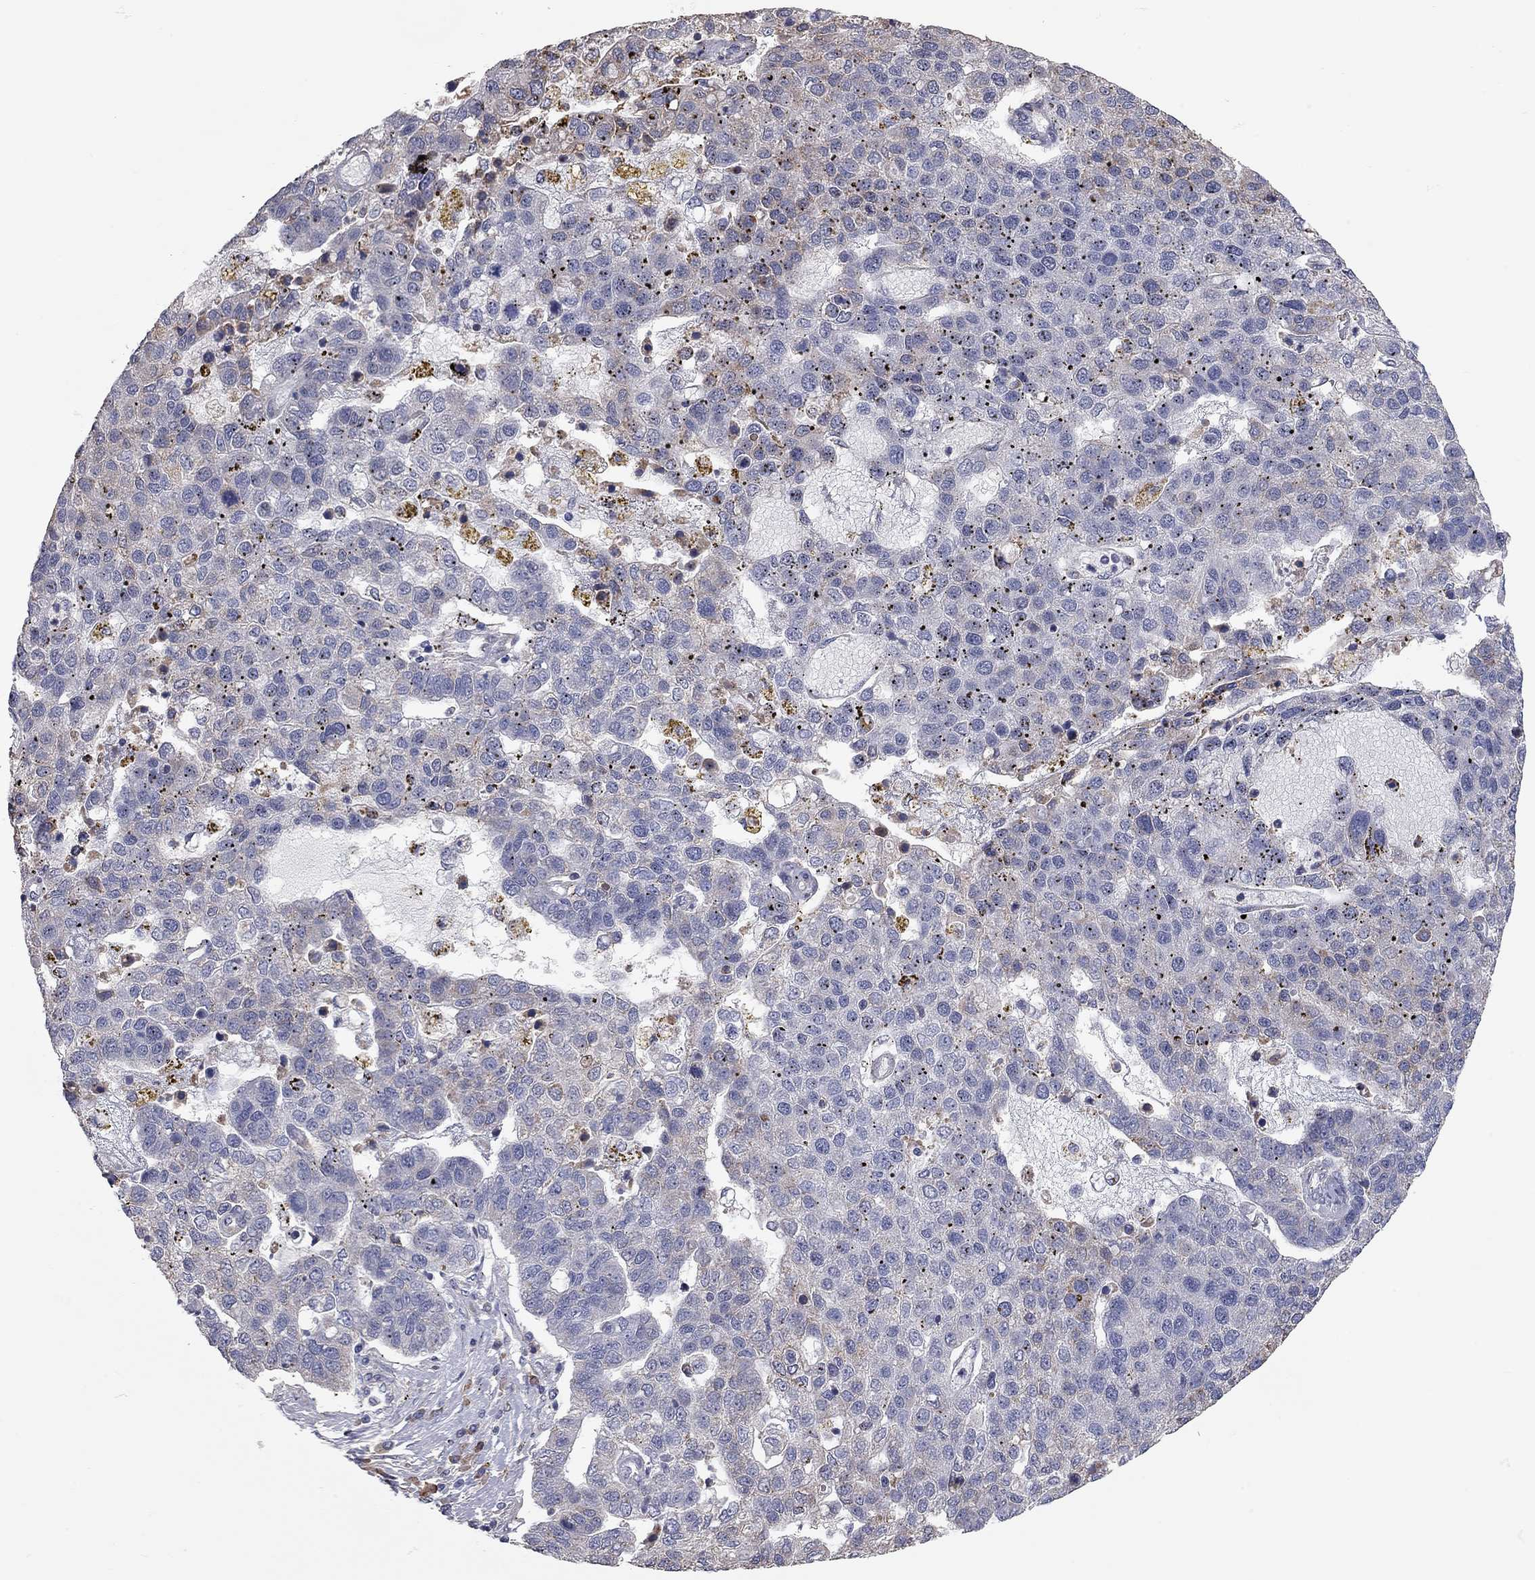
{"staining": {"intensity": "negative", "quantity": "none", "location": "none"}, "tissue": "pancreatic cancer", "cell_type": "Tumor cells", "image_type": "cancer", "snomed": [{"axis": "morphology", "description": "Adenocarcinoma, NOS"}, {"axis": "topography", "description": "Pancreas"}], "caption": "IHC image of pancreatic cancer (adenocarcinoma) stained for a protein (brown), which exhibits no positivity in tumor cells.", "gene": "XAGE2", "patient": {"sex": "female", "age": 61}}